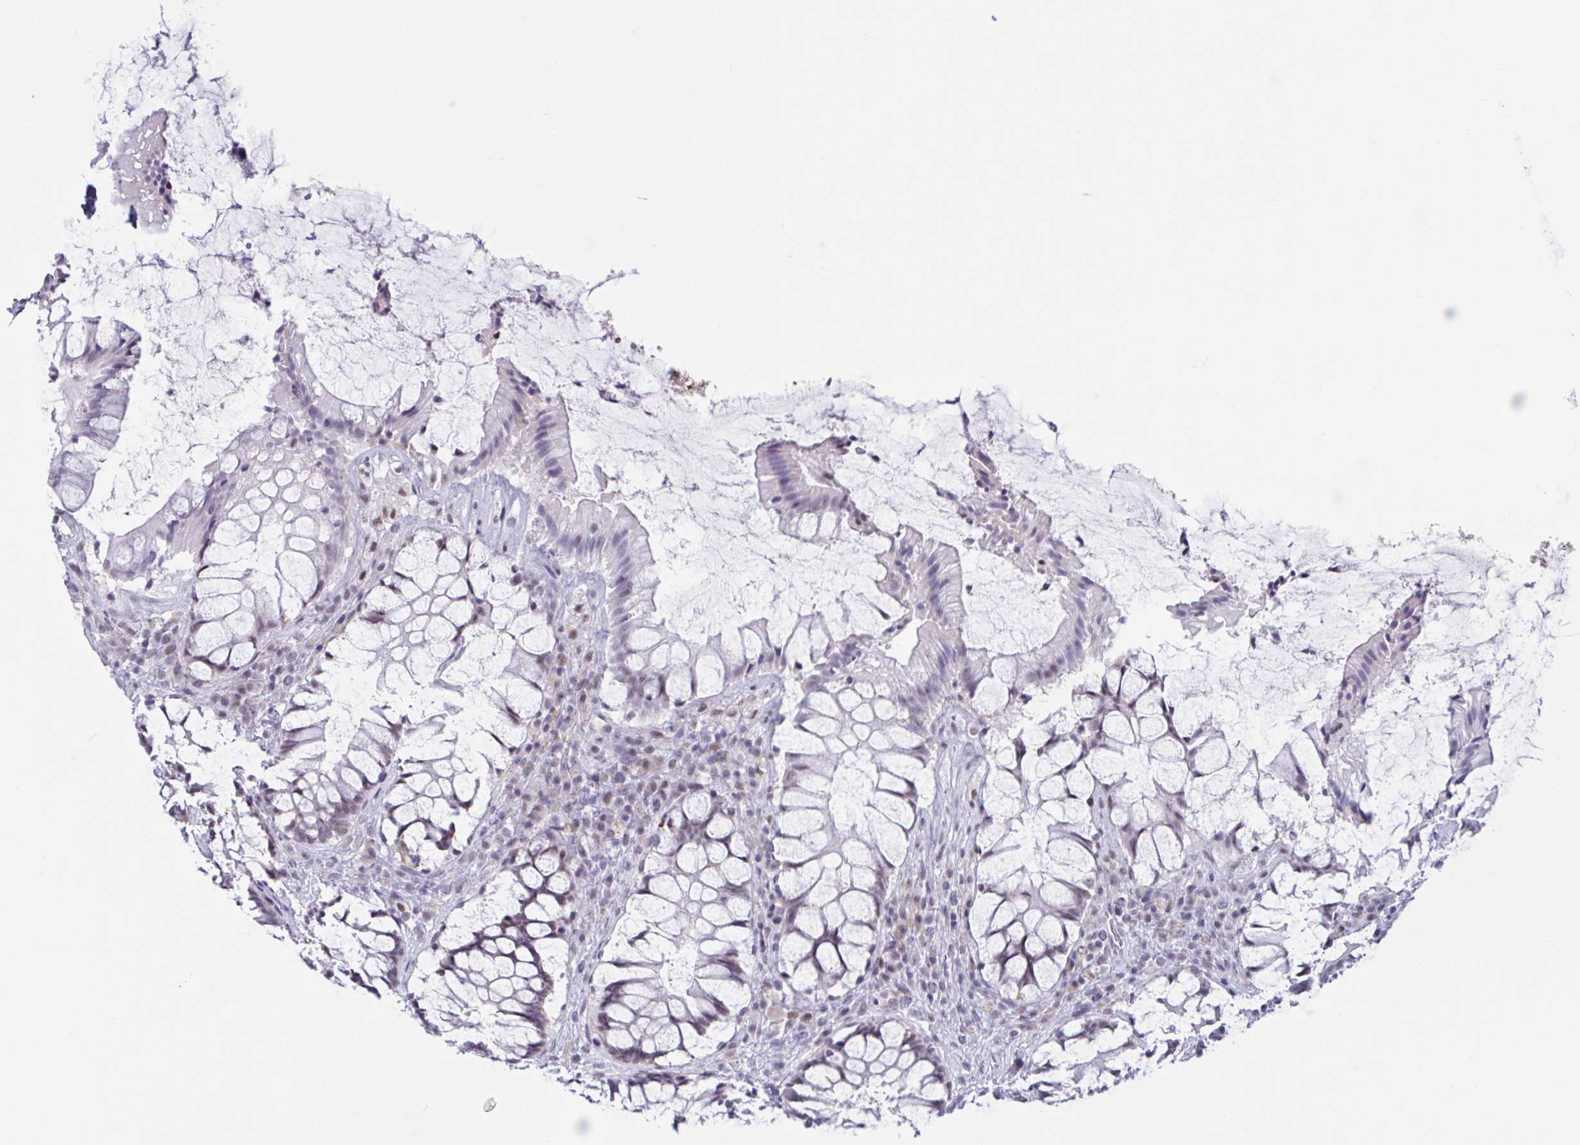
{"staining": {"intensity": "weak", "quantity": "<25%", "location": "cytoplasmic/membranous"}, "tissue": "rectum", "cell_type": "Glandular cells", "image_type": "normal", "snomed": [{"axis": "morphology", "description": "Normal tissue, NOS"}, {"axis": "topography", "description": "Rectum"}], "caption": "Immunohistochemistry of benign human rectum reveals no staining in glandular cells. (Immunohistochemistry (ihc), brightfield microscopy, high magnification).", "gene": "MSMB", "patient": {"sex": "female", "age": 58}}